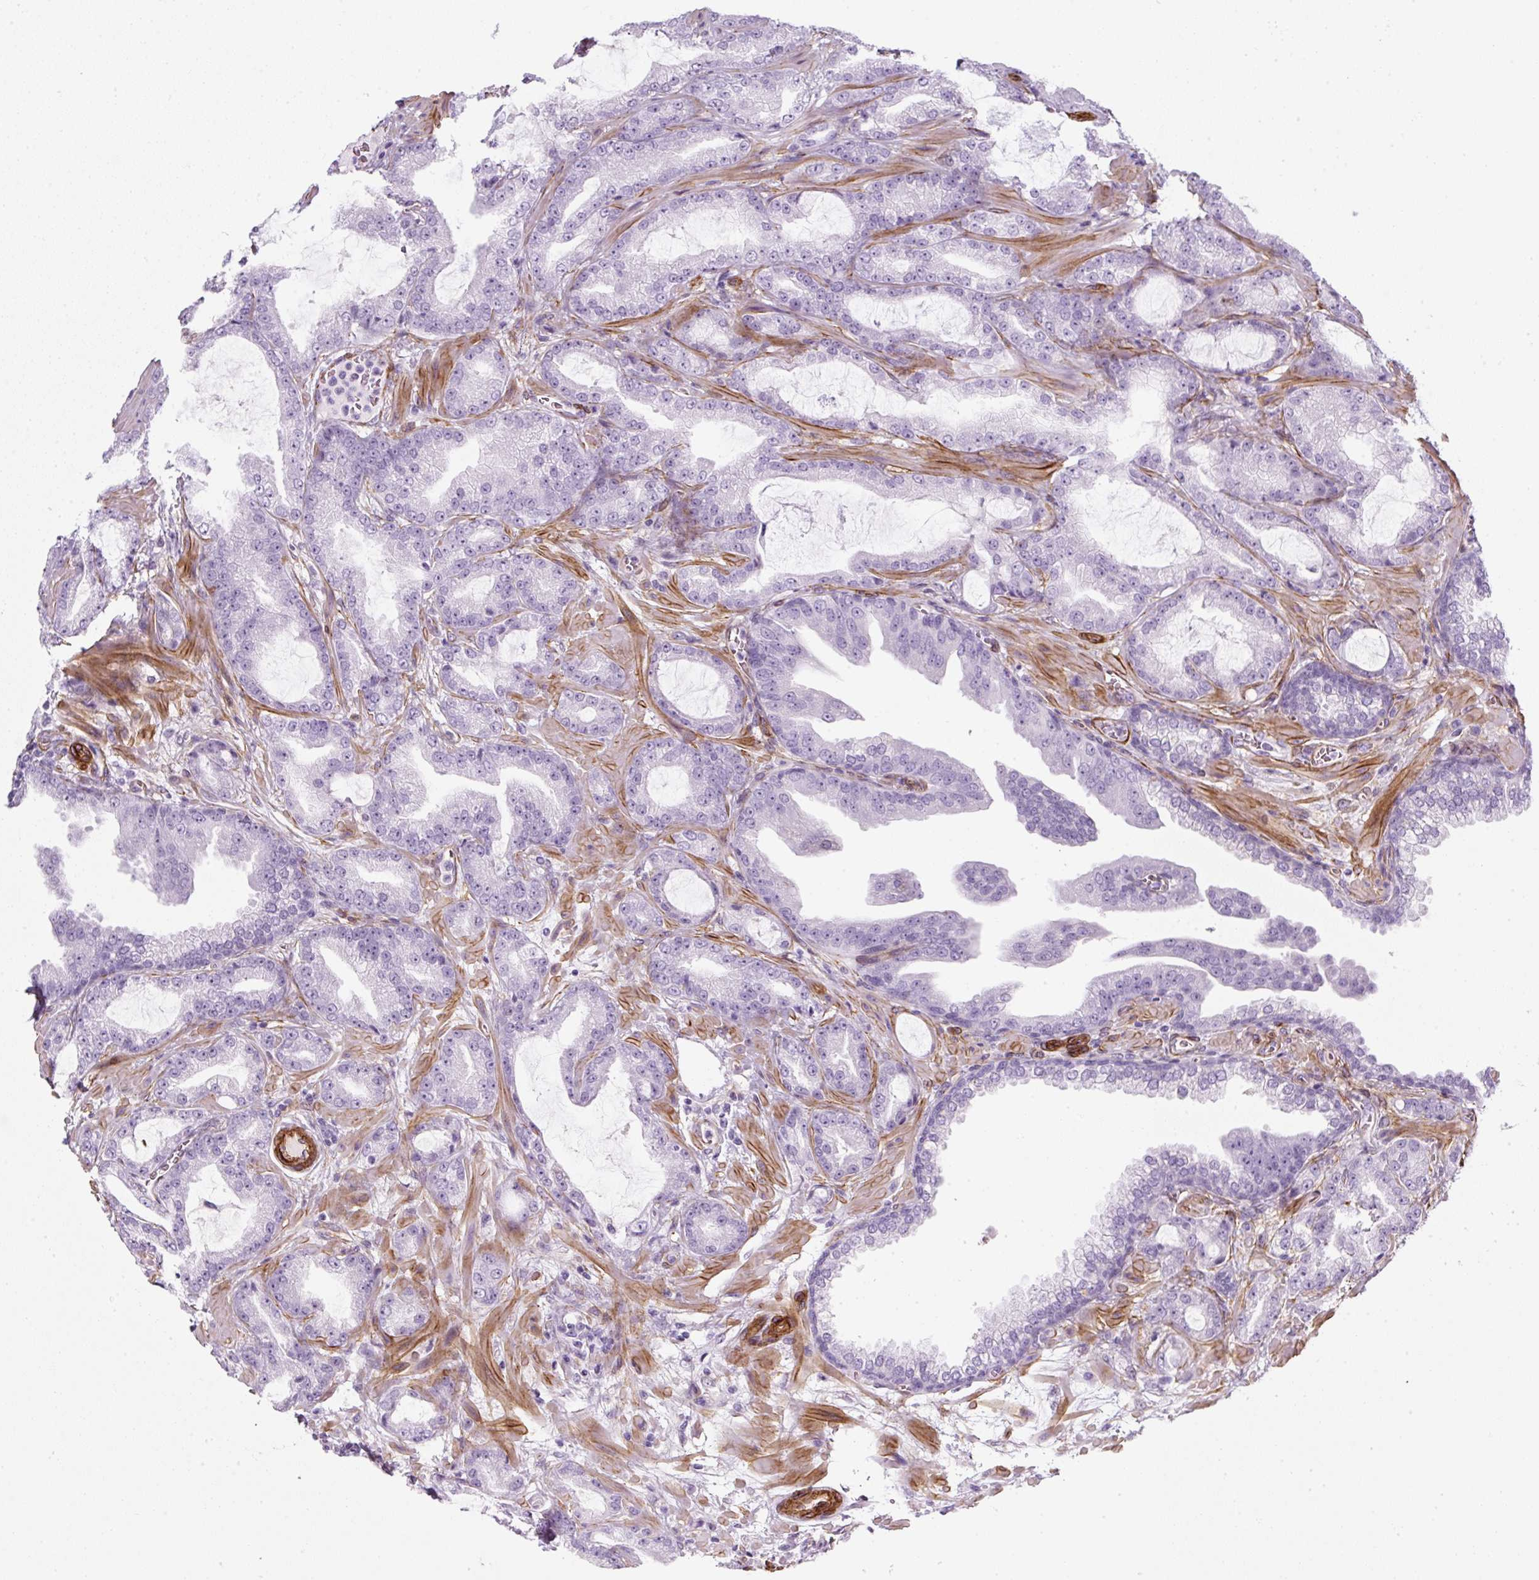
{"staining": {"intensity": "negative", "quantity": "none", "location": "none"}, "tissue": "prostate cancer", "cell_type": "Tumor cells", "image_type": "cancer", "snomed": [{"axis": "morphology", "description": "Adenocarcinoma, High grade"}, {"axis": "topography", "description": "Prostate"}], "caption": "Immunohistochemistry of human high-grade adenocarcinoma (prostate) demonstrates no expression in tumor cells.", "gene": "CAVIN3", "patient": {"sex": "male", "age": 68}}